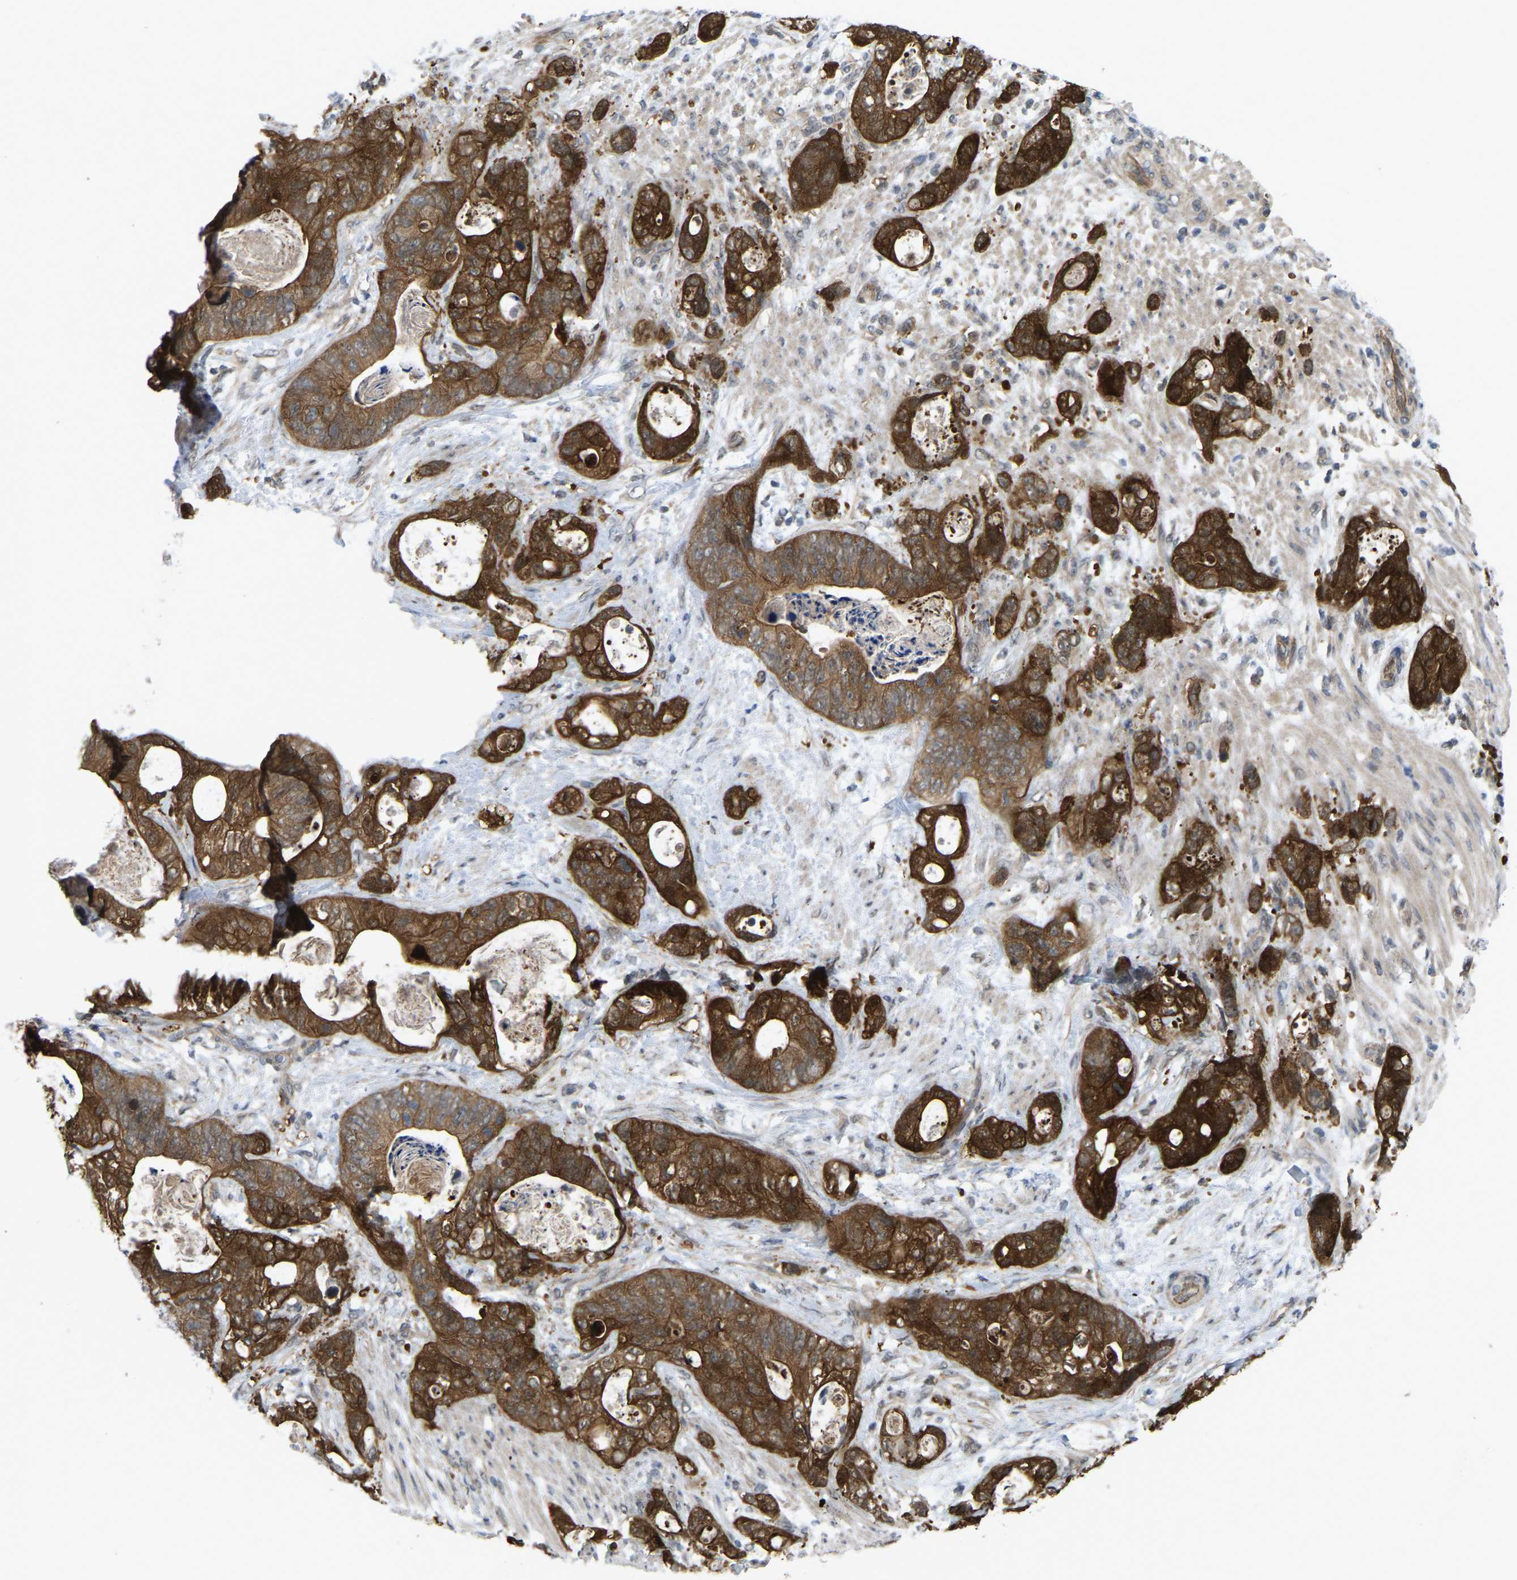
{"staining": {"intensity": "strong", "quantity": ">75%", "location": "cytoplasmic/membranous"}, "tissue": "stomach cancer", "cell_type": "Tumor cells", "image_type": "cancer", "snomed": [{"axis": "morphology", "description": "Normal tissue, NOS"}, {"axis": "morphology", "description": "Adenocarcinoma, NOS"}, {"axis": "topography", "description": "Stomach"}], "caption": "Protein analysis of stomach cancer tissue displays strong cytoplasmic/membranous expression in approximately >75% of tumor cells.", "gene": "SERPINB5", "patient": {"sex": "female", "age": 89}}